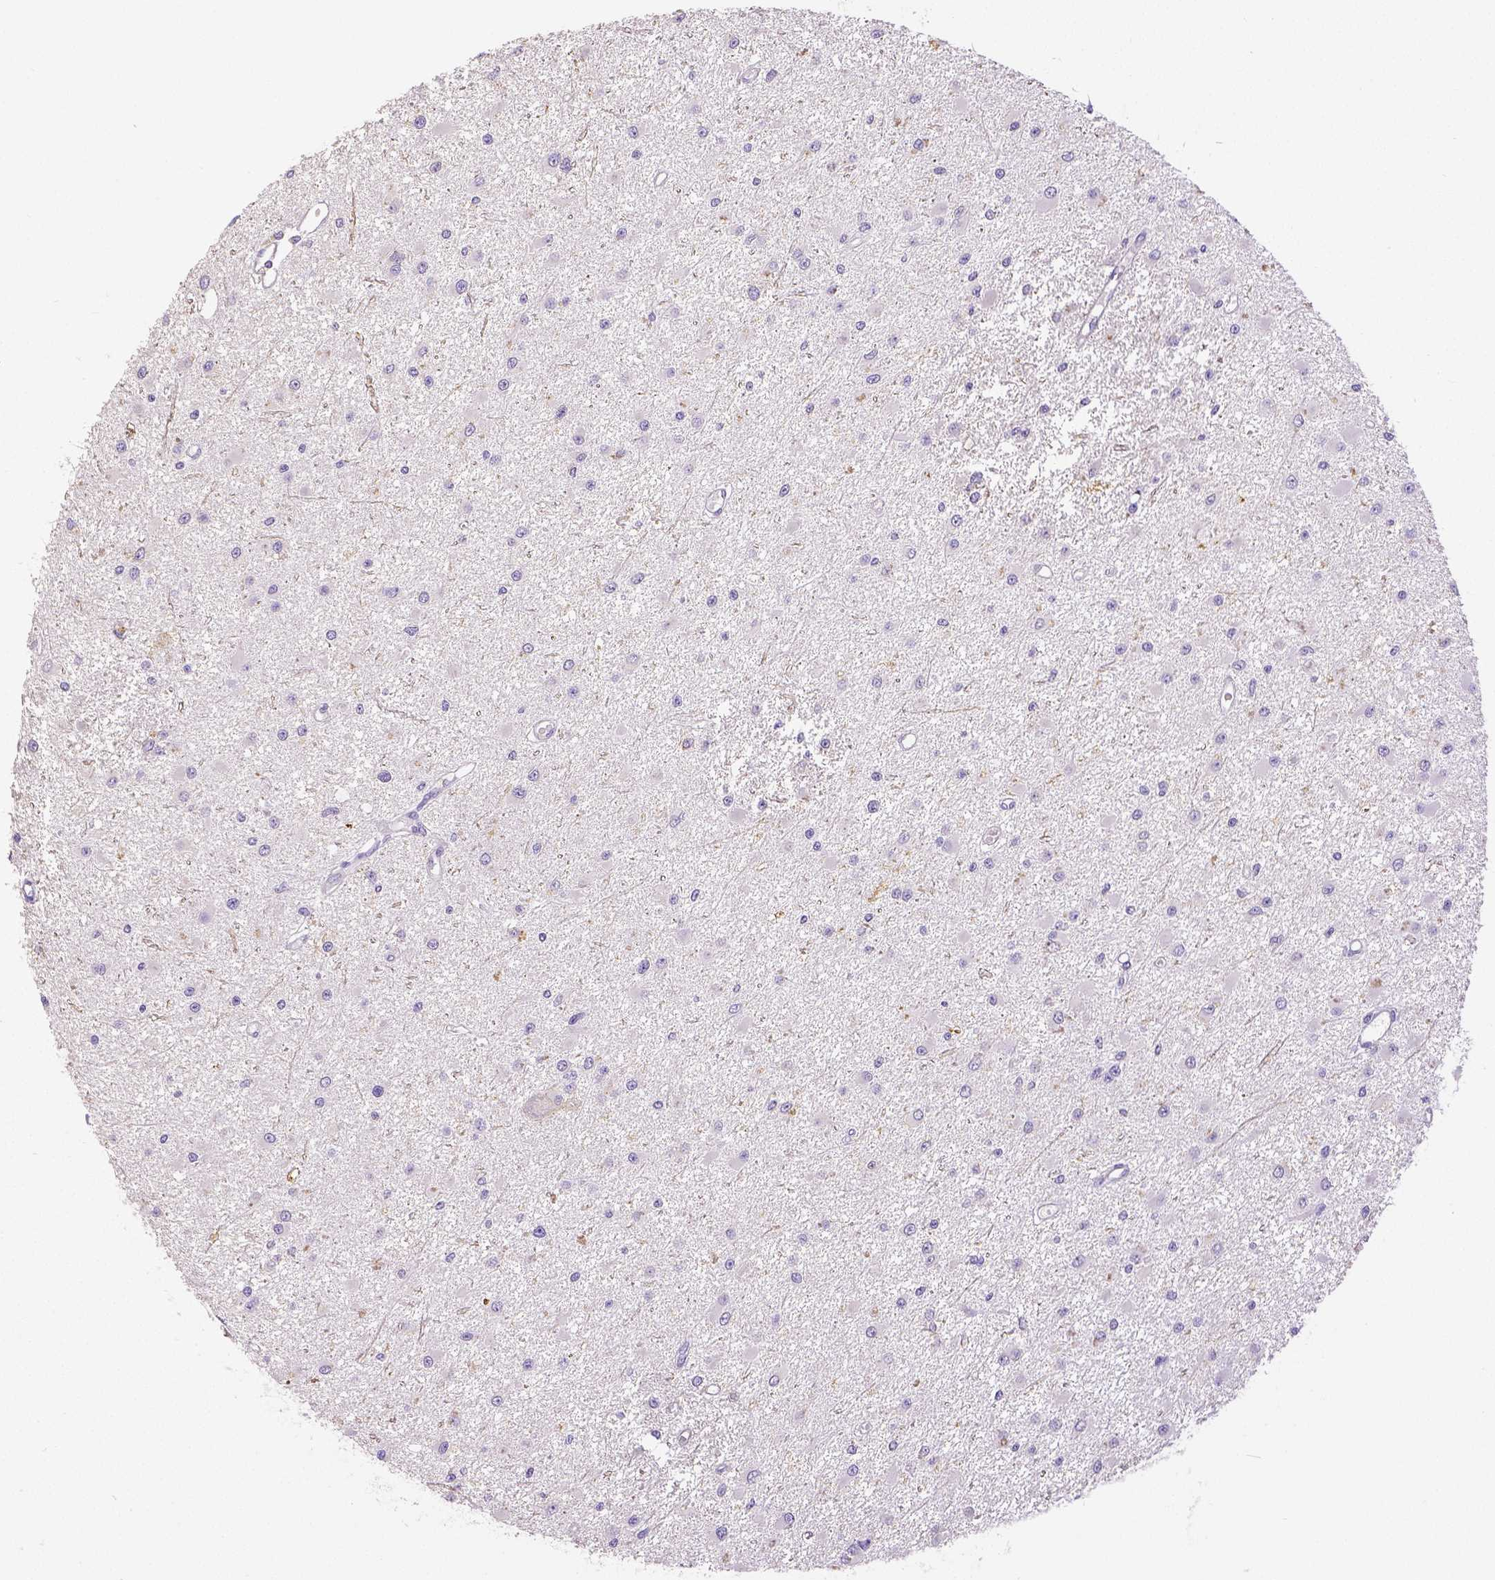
{"staining": {"intensity": "negative", "quantity": "none", "location": "none"}, "tissue": "glioma", "cell_type": "Tumor cells", "image_type": "cancer", "snomed": [{"axis": "morphology", "description": "Glioma, malignant, High grade"}, {"axis": "topography", "description": "Brain"}], "caption": "The micrograph reveals no staining of tumor cells in malignant glioma (high-grade).", "gene": "THY1", "patient": {"sex": "male", "age": 54}}